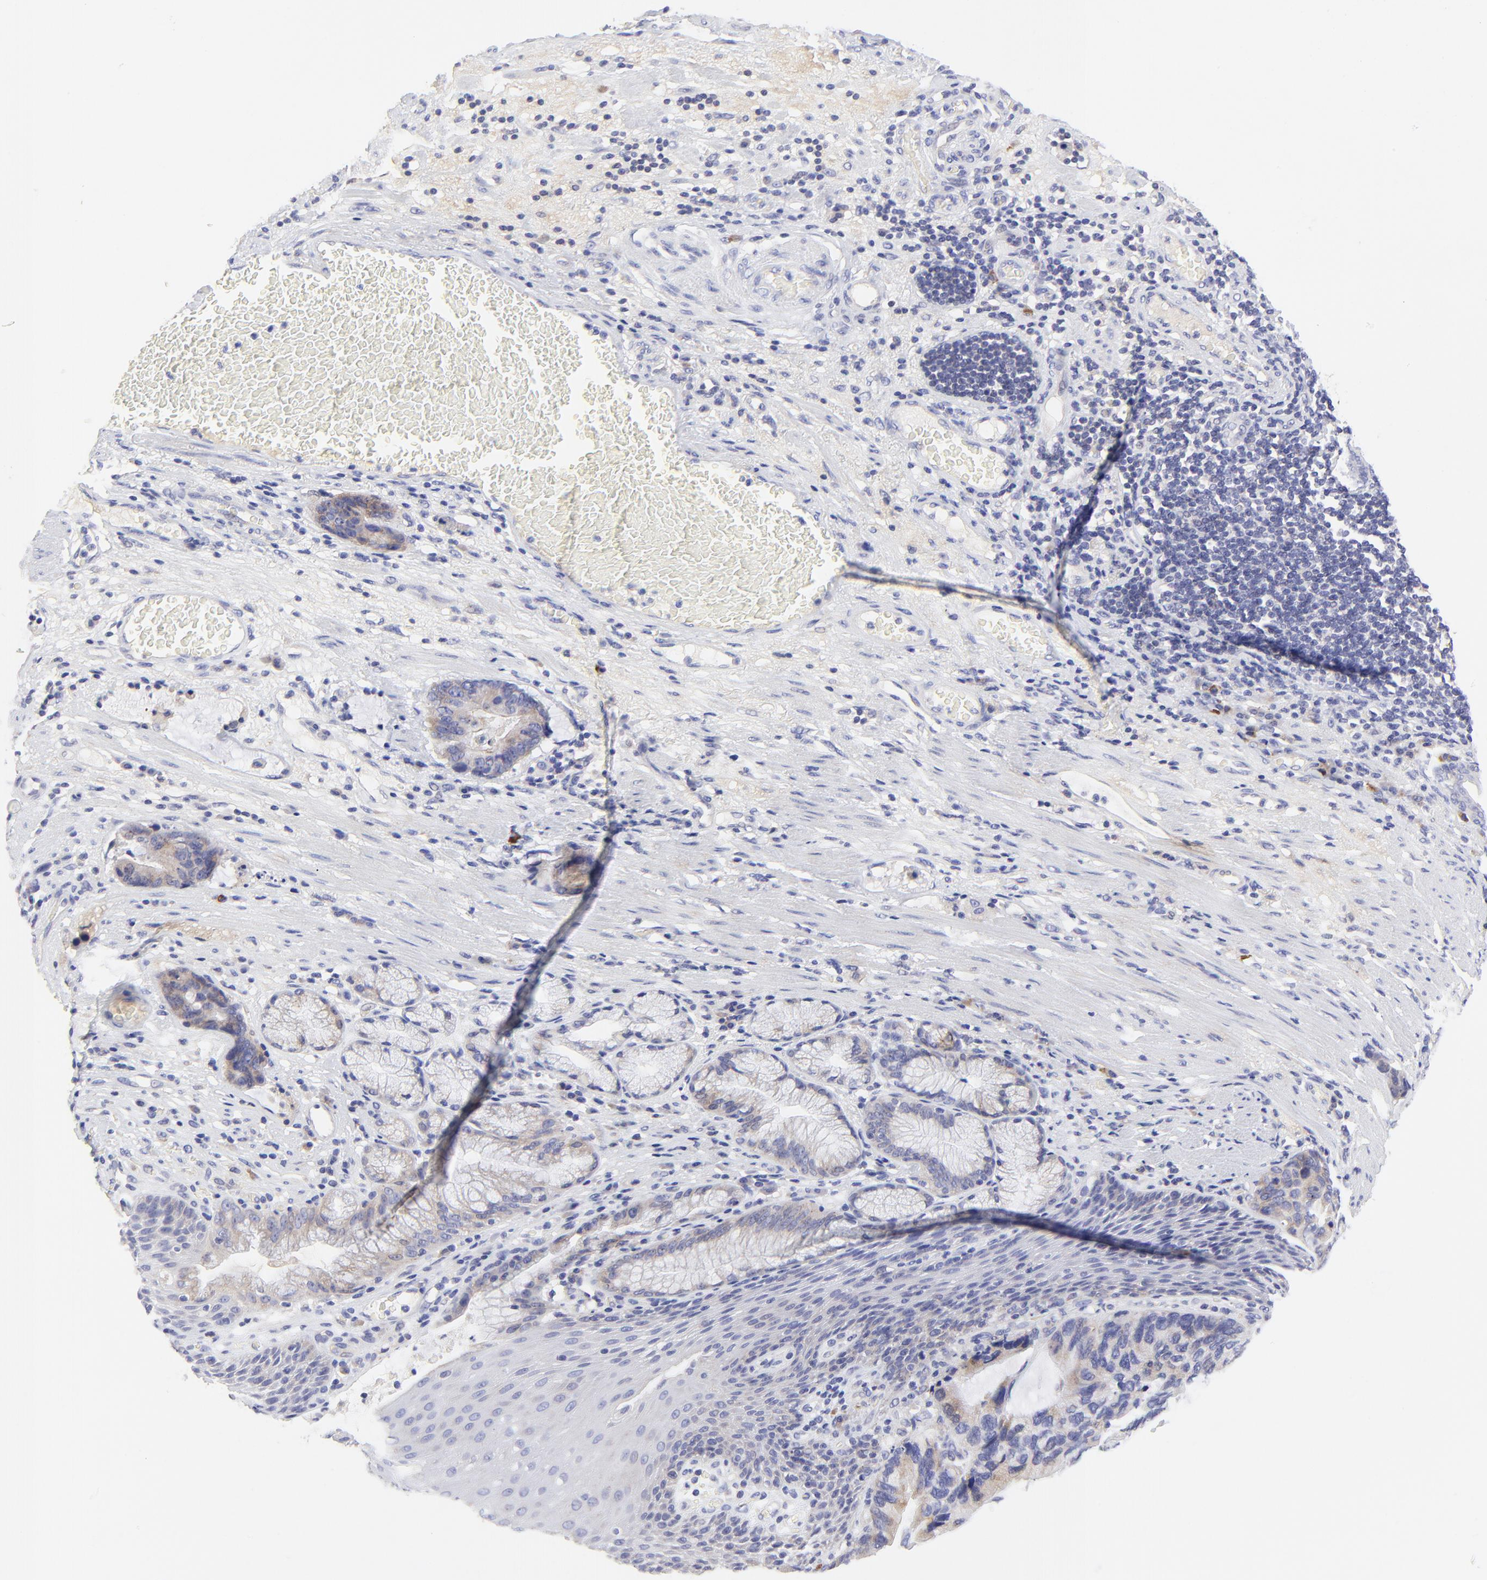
{"staining": {"intensity": "weak", "quantity": ">75%", "location": "cytoplasmic/membranous"}, "tissue": "stomach cancer", "cell_type": "Tumor cells", "image_type": "cancer", "snomed": [{"axis": "morphology", "description": "Adenocarcinoma, NOS"}, {"axis": "topography", "description": "Esophagus"}, {"axis": "topography", "description": "Stomach"}], "caption": "Human stomach cancer (adenocarcinoma) stained for a protein (brown) displays weak cytoplasmic/membranous positive staining in about >75% of tumor cells.", "gene": "LHFPL1", "patient": {"sex": "male", "age": 74}}